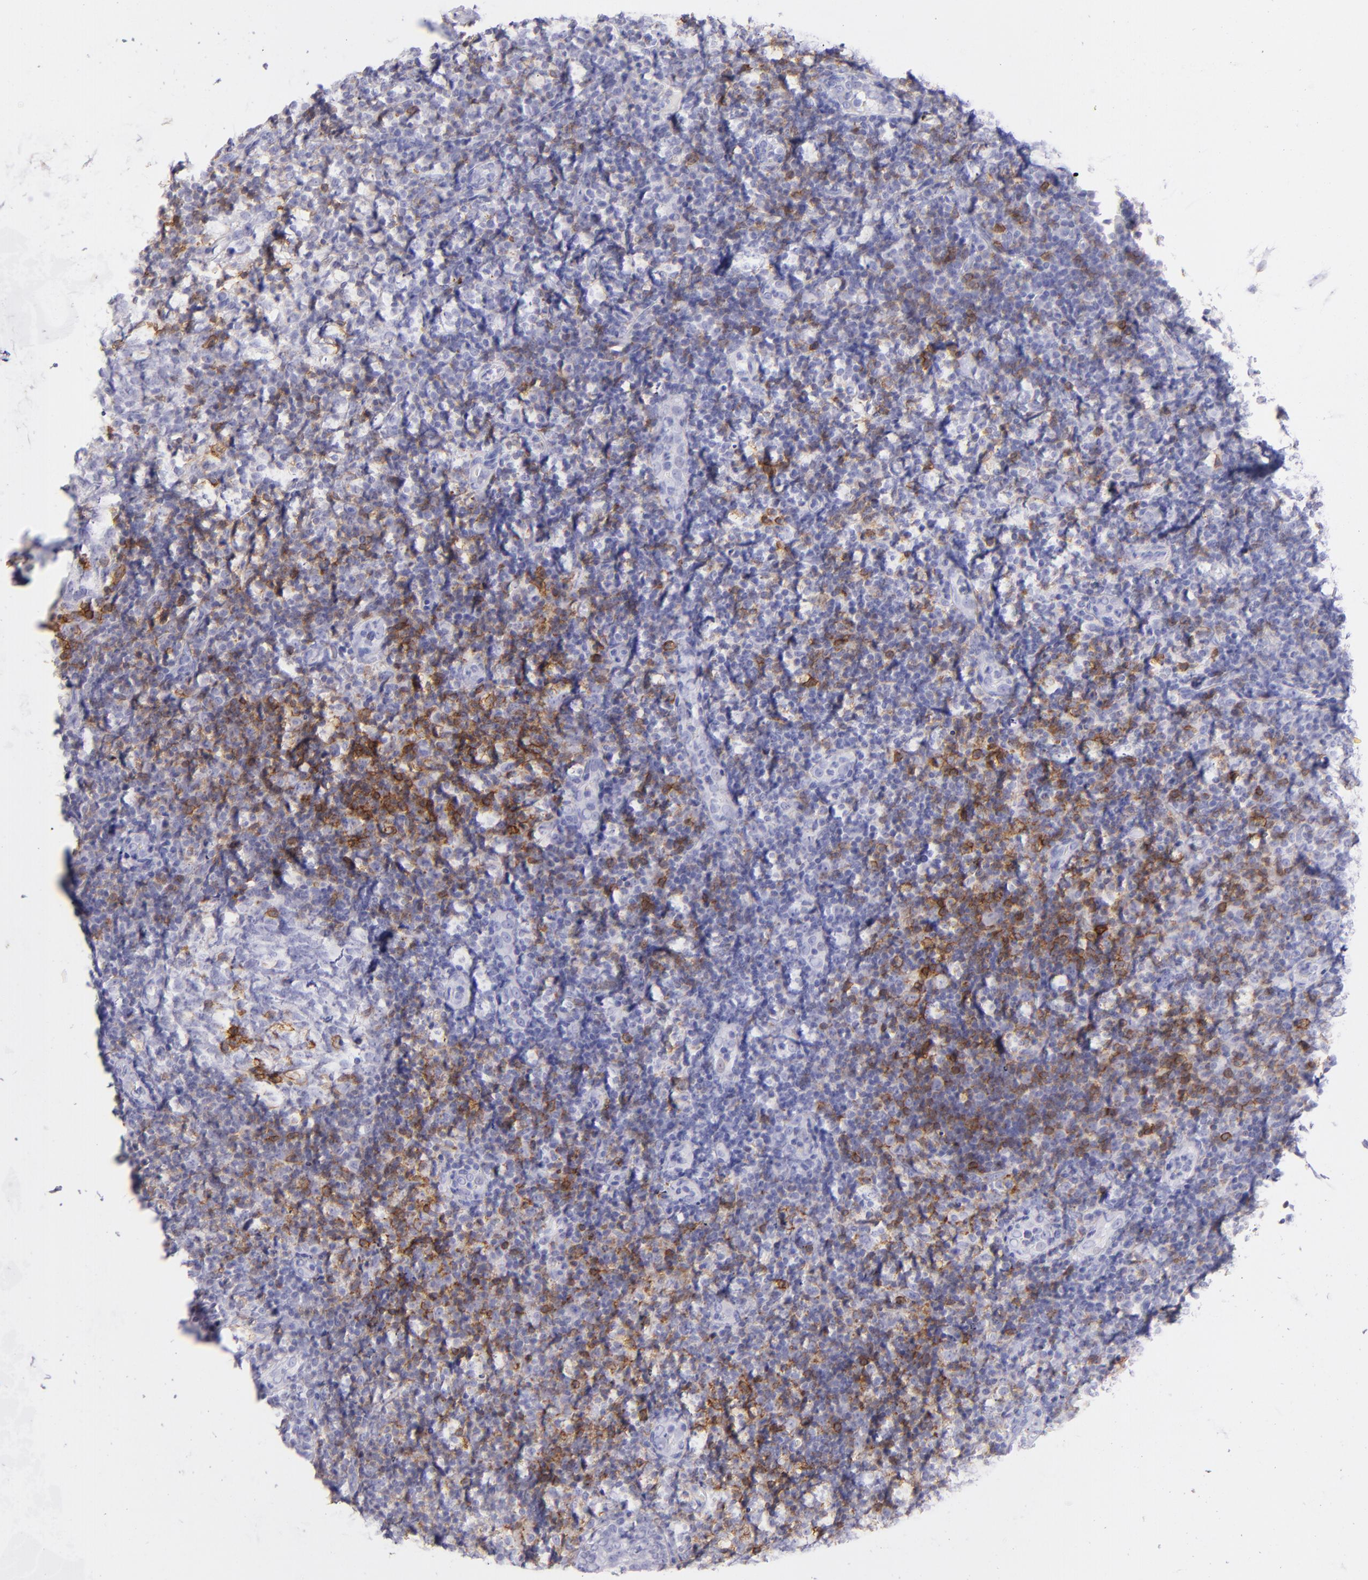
{"staining": {"intensity": "strong", "quantity": "<25%", "location": "cytoplasmic/membranous"}, "tissue": "tonsil", "cell_type": "Germinal center cells", "image_type": "normal", "snomed": [{"axis": "morphology", "description": "Normal tissue, NOS"}, {"axis": "topography", "description": "Tonsil"}], "caption": "Germinal center cells exhibit medium levels of strong cytoplasmic/membranous expression in approximately <25% of cells in unremarkable tonsil.", "gene": "CD69", "patient": {"sex": "female", "age": 40}}